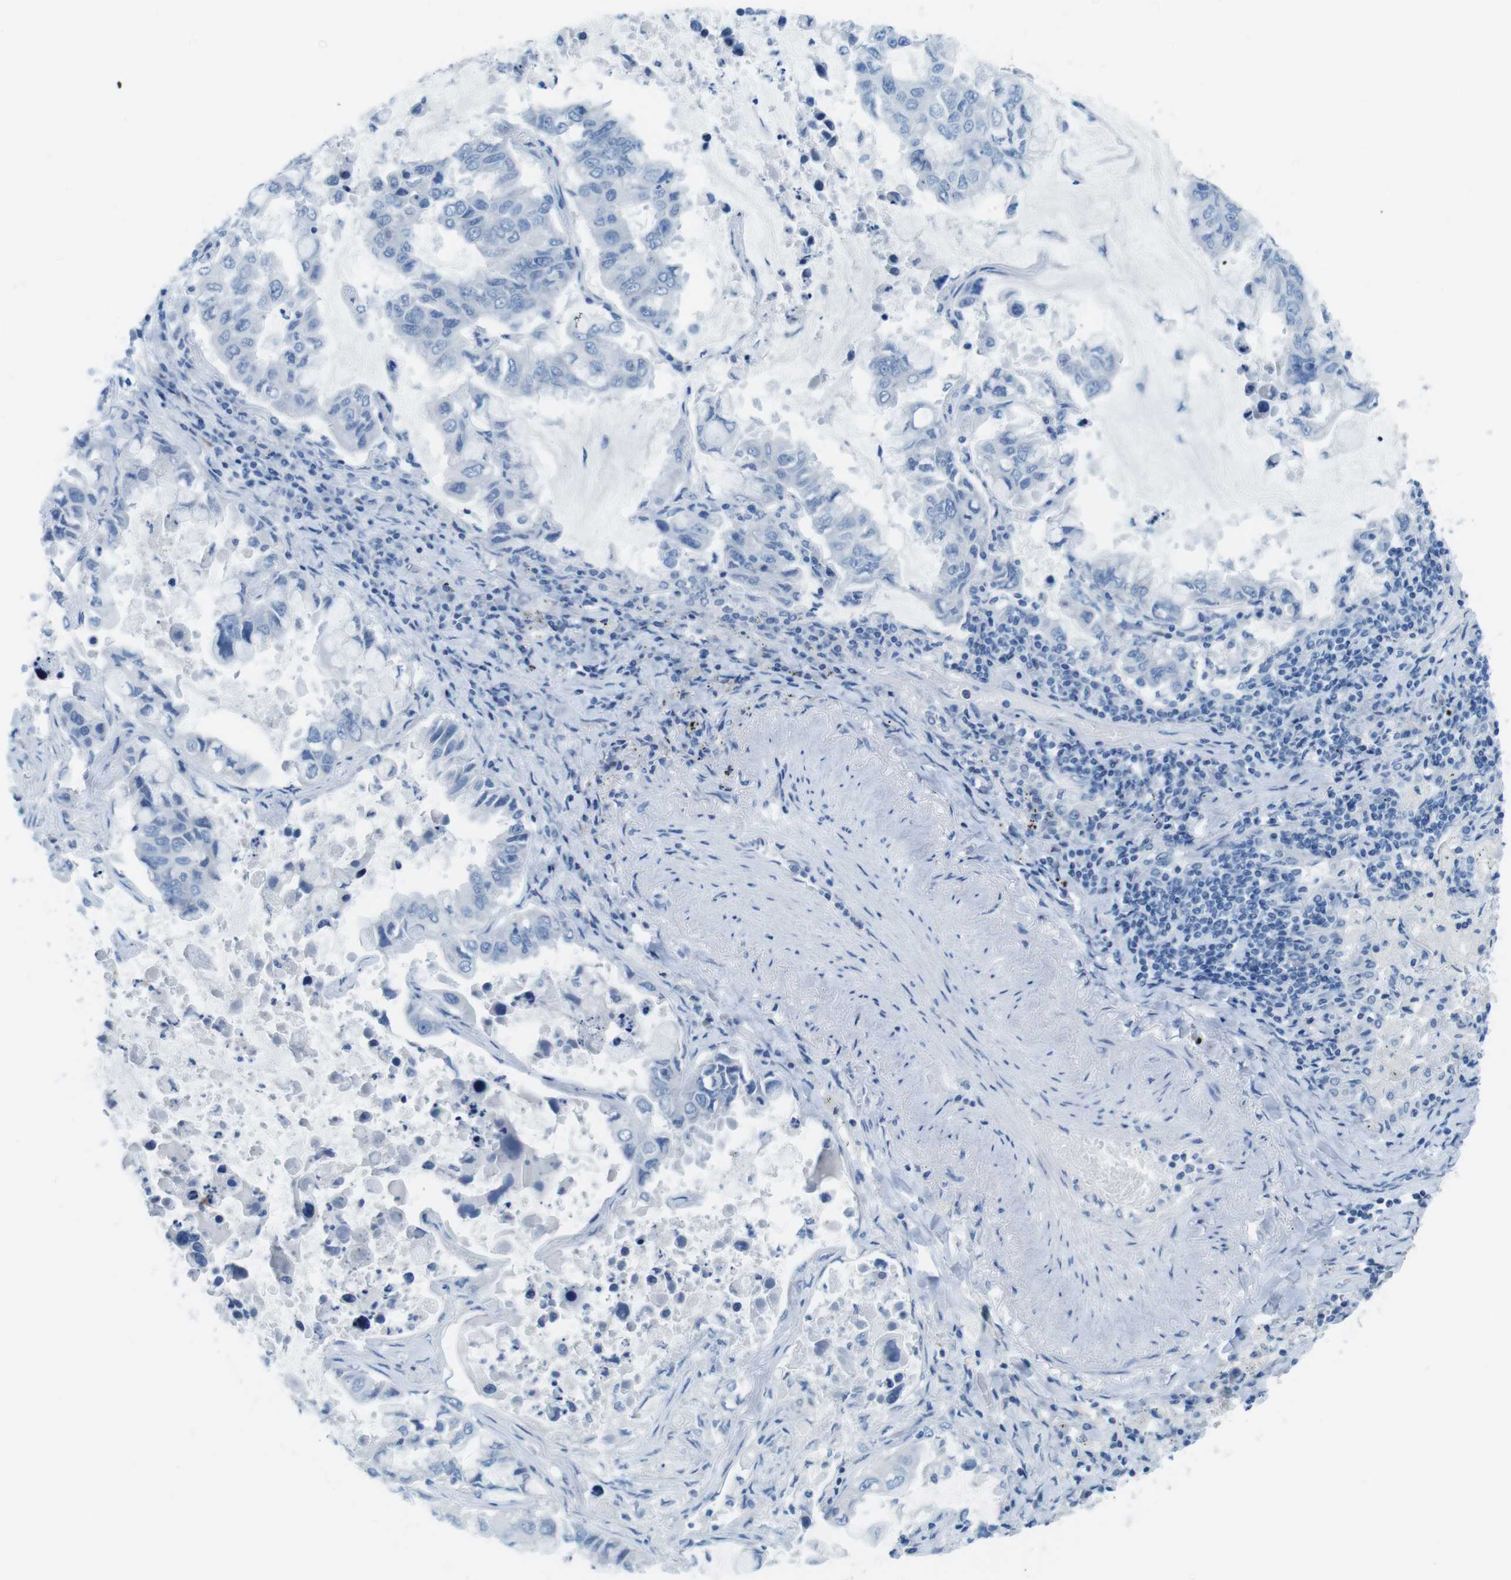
{"staining": {"intensity": "negative", "quantity": "none", "location": "none"}, "tissue": "lung cancer", "cell_type": "Tumor cells", "image_type": "cancer", "snomed": [{"axis": "morphology", "description": "Adenocarcinoma, NOS"}, {"axis": "topography", "description": "Lung"}], "caption": "Immunohistochemistry (IHC) histopathology image of human lung adenocarcinoma stained for a protein (brown), which demonstrates no expression in tumor cells.", "gene": "GAP43", "patient": {"sex": "male", "age": 64}}